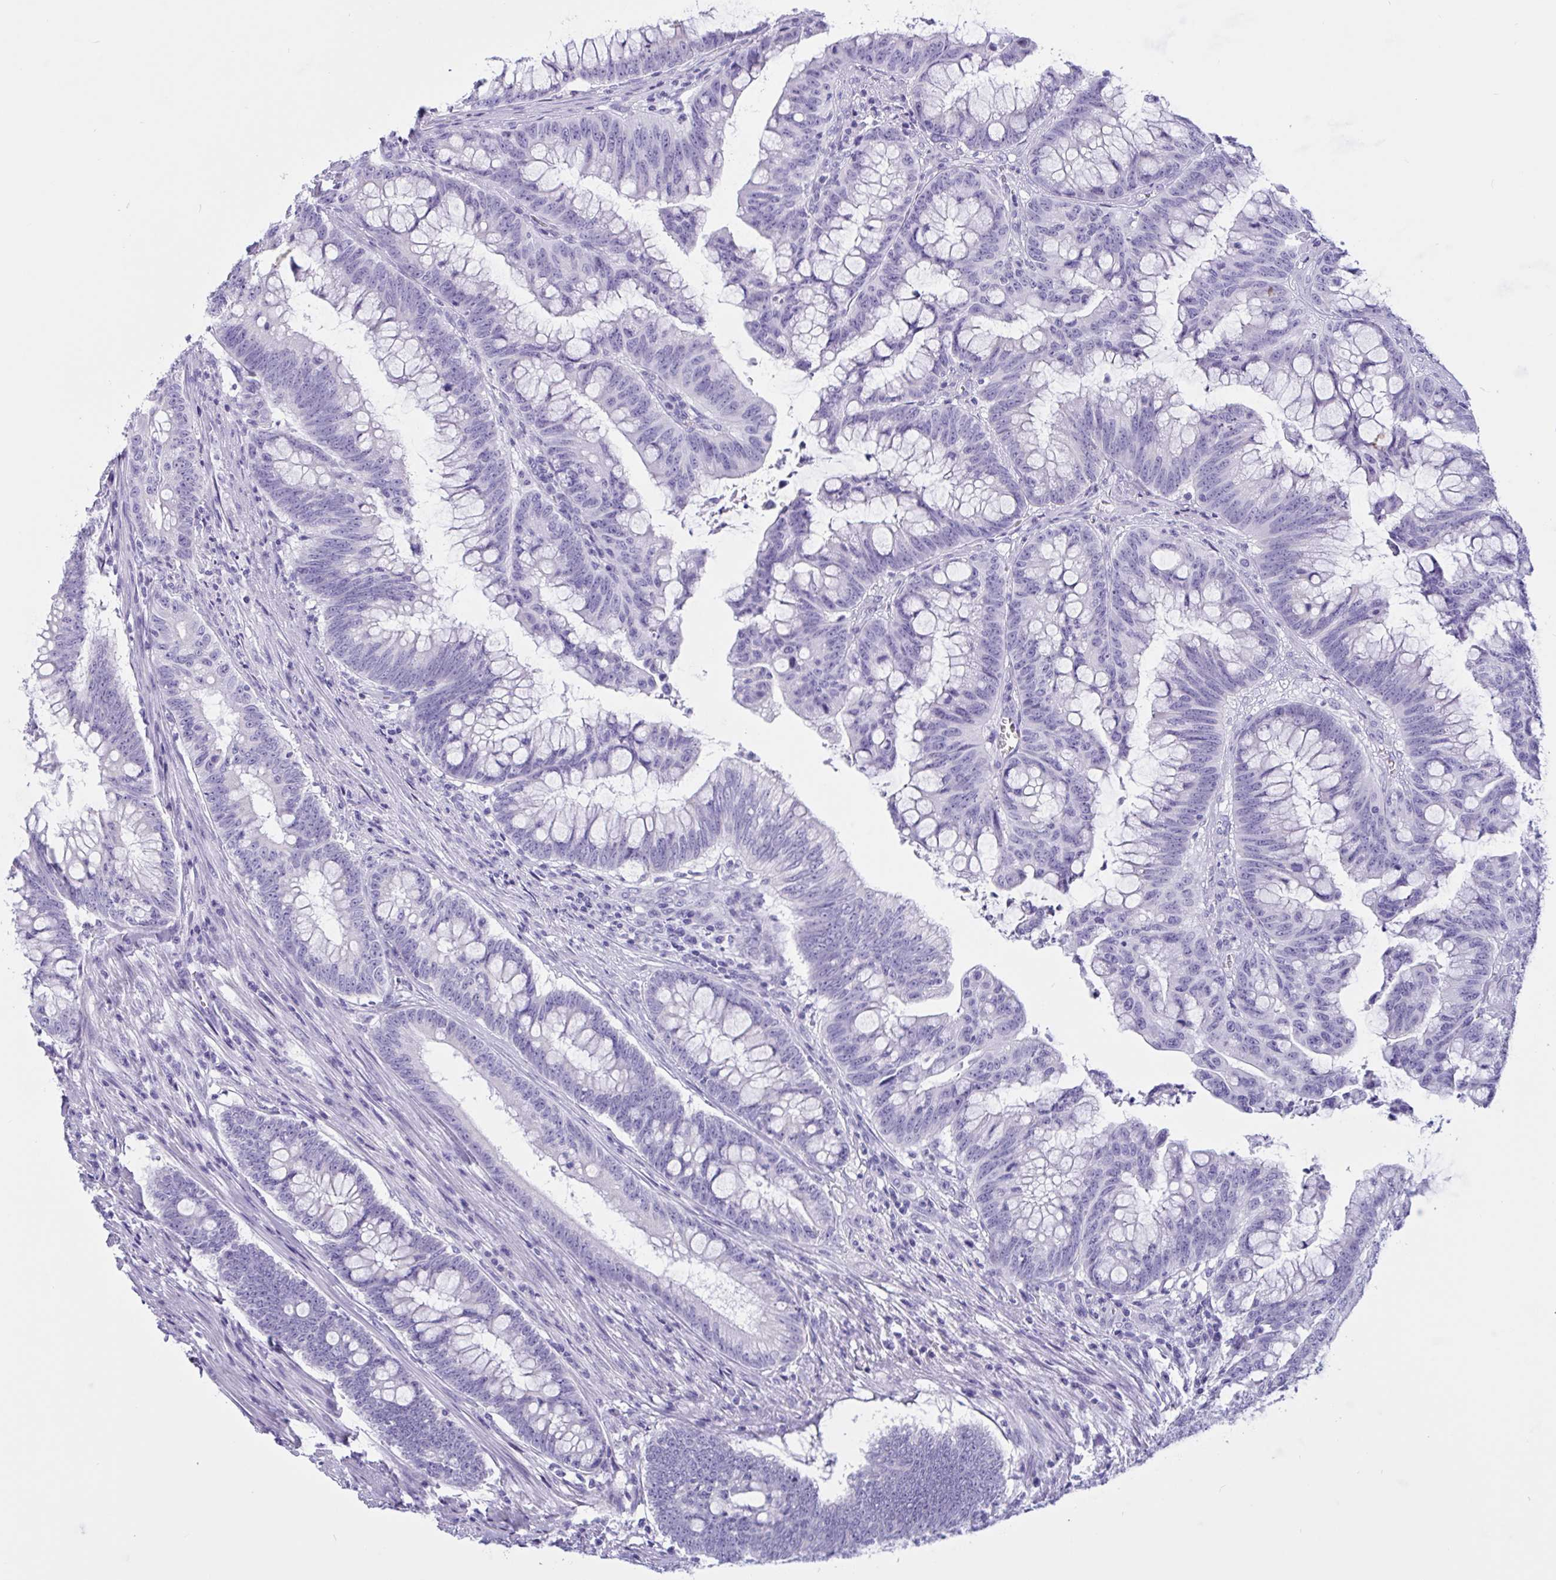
{"staining": {"intensity": "negative", "quantity": "none", "location": "none"}, "tissue": "colorectal cancer", "cell_type": "Tumor cells", "image_type": "cancer", "snomed": [{"axis": "morphology", "description": "Adenocarcinoma, NOS"}, {"axis": "topography", "description": "Colon"}], "caption": "Immunohistochemical staining of adenocarcinoma (colorectal) shows no significant expression in tumor cells. The staining is performed using DAB (3,3'-diaminobenzidine) brown chromogen with nuclei counter-stained in using hematoxylin.", "gene": "OXLD1", "patient": {"sex": "male", "age": 62}}